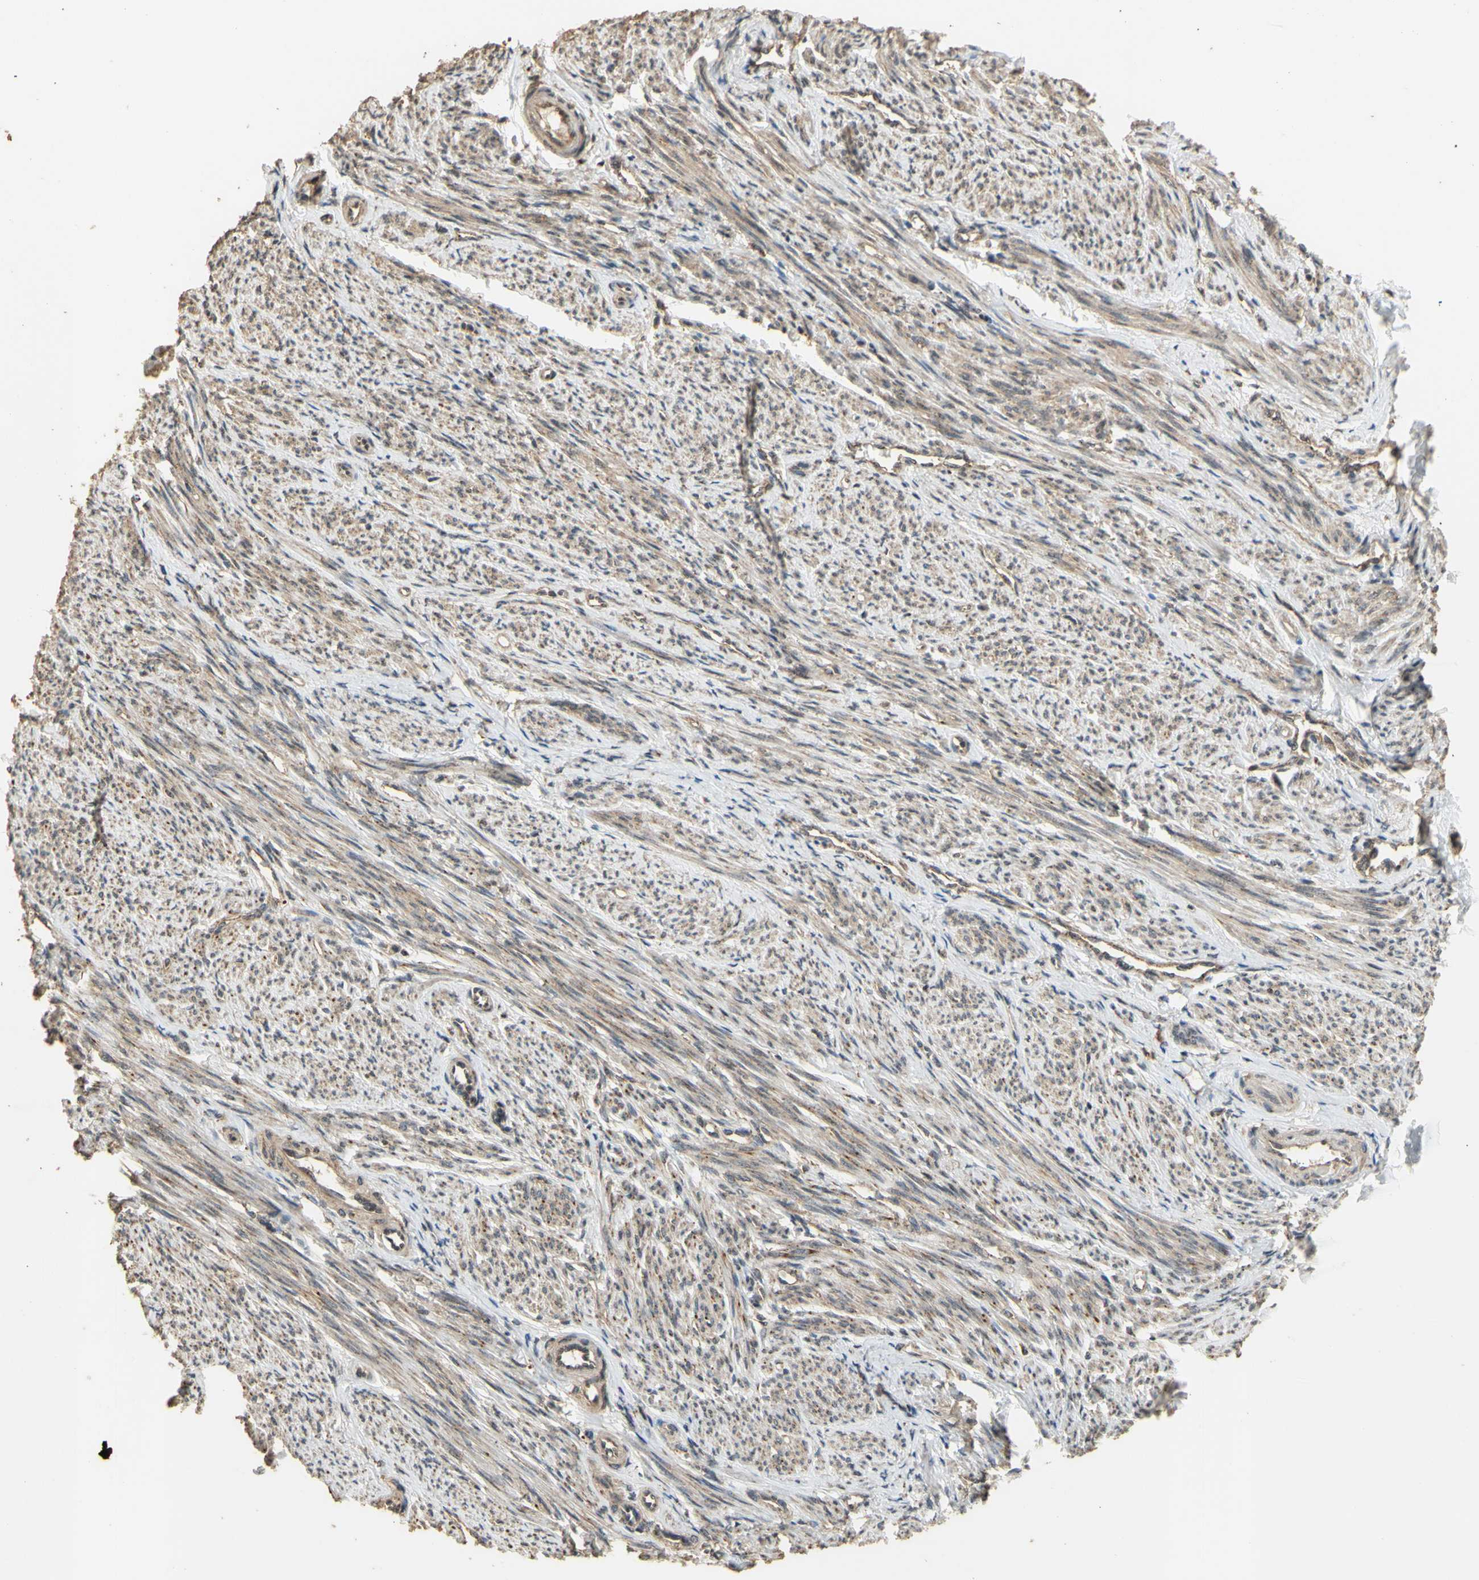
{"staining": {"intensity": "moderate", "quantity": ">75%", "location": "cytoplasmic/membranous"}, "tissue": "smooth muscle", "cell_type": "Smooth muscle cells", "image_type": "normal", "snomed": [{"axis": "morphology", "description": "Normal tissue, NOS"}, {"axis": "topography", "description": "Smooth muscle"}], "caption": "This image reveals IHC staining of normal human smooth muscle, with medium moderate cytoplasmic/membranous positivity in approximately >75% of smooth muscle cells.", "gene": "GTF2E2", "patient": {"sex": "female", "age": 65}}